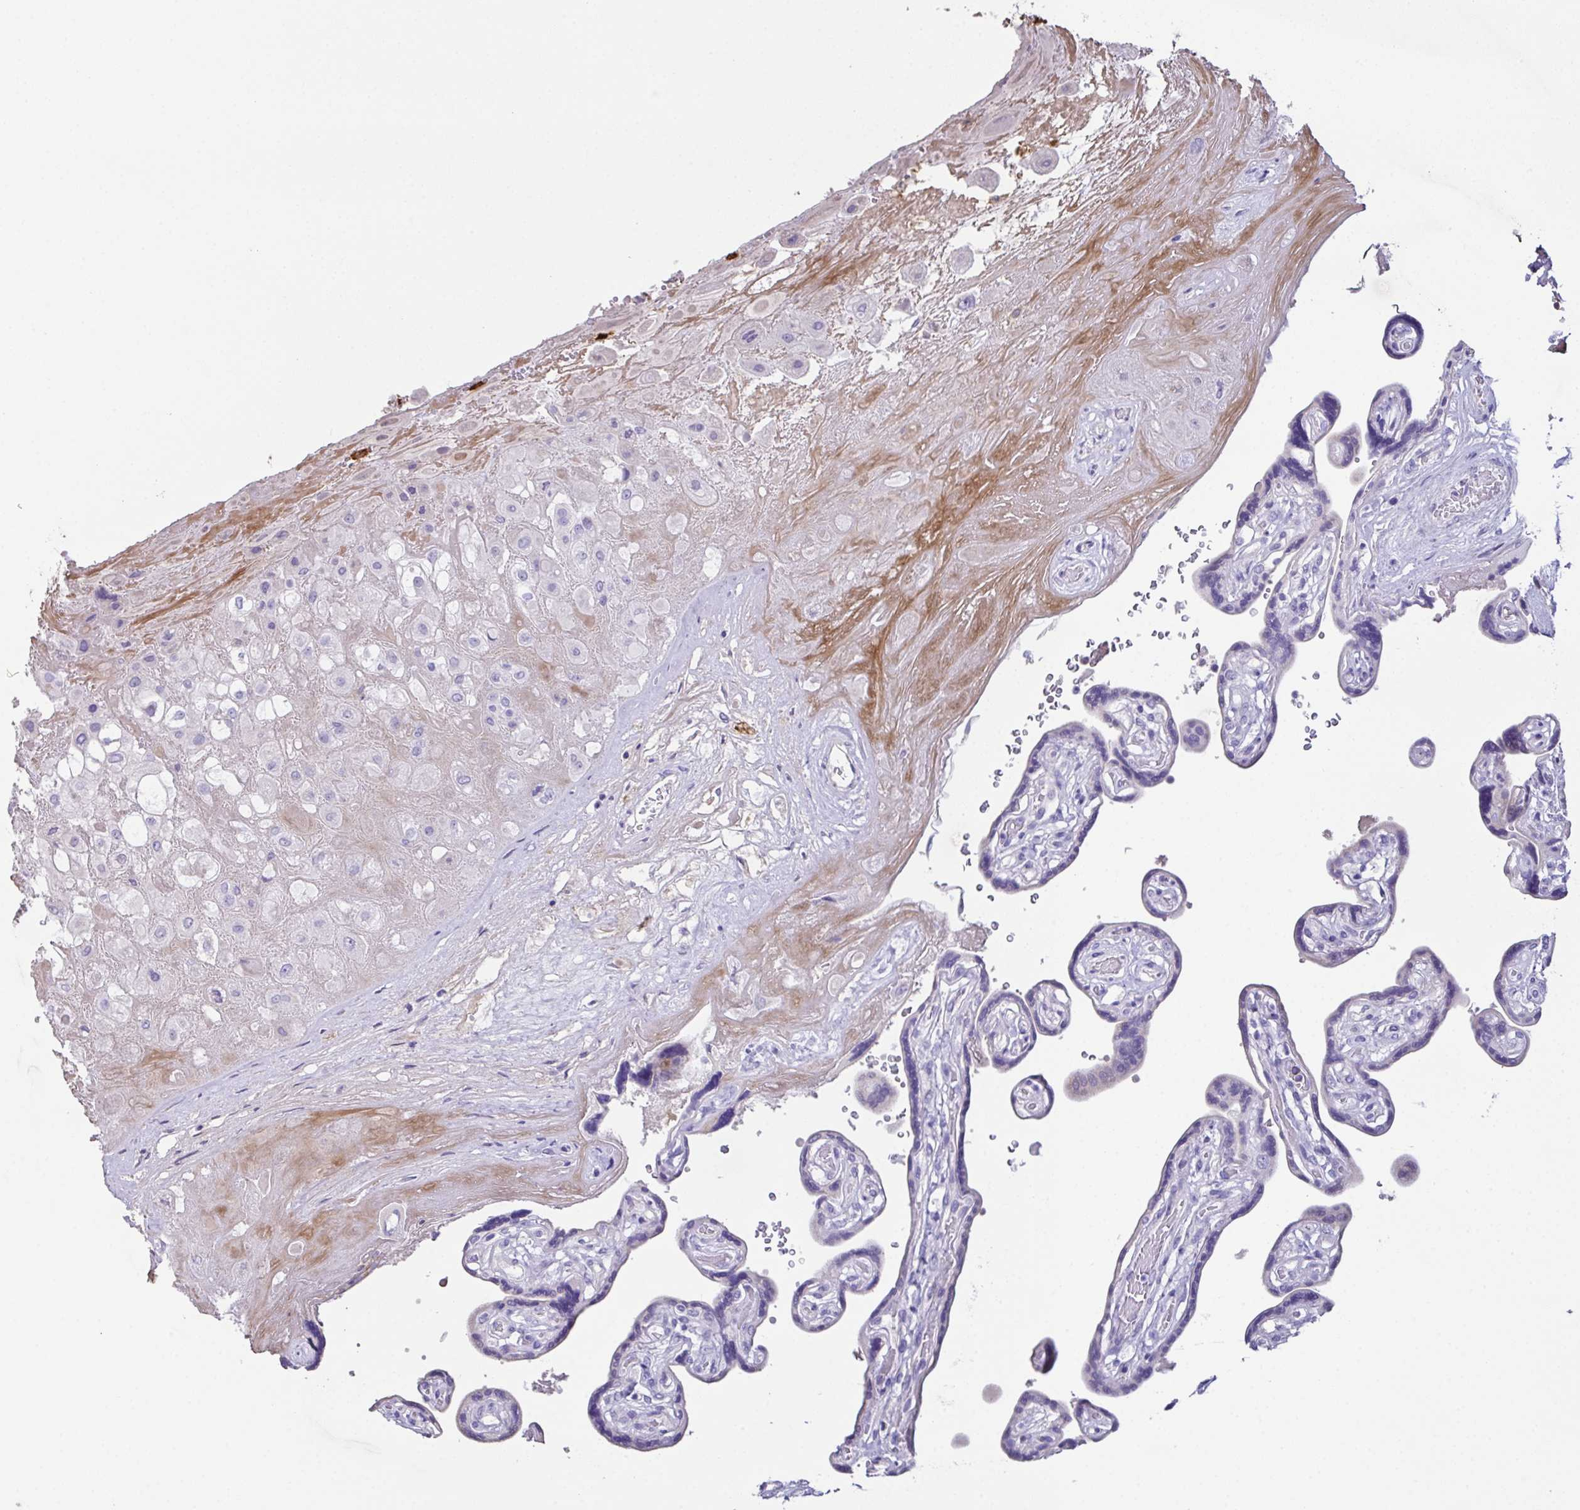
{"staining": {"intensity": "negative", "quantity": "none", "location": "none"}, "tissue": "placenta", "cell_type": "Decidual cells", "image_type": "normal", "snomed": [{"axis": "morphology", "description": "Normal tissue, NOS"}, {"axis": "topography", "description": "Placenta"}], "caption": "Immunohistochemistry (IHC) of normal placenta shows no positivity in decidual cells. Nuclei are stained in blue.", "gene": "MARCO", "patient": {"sex": "female", "age": 32}}